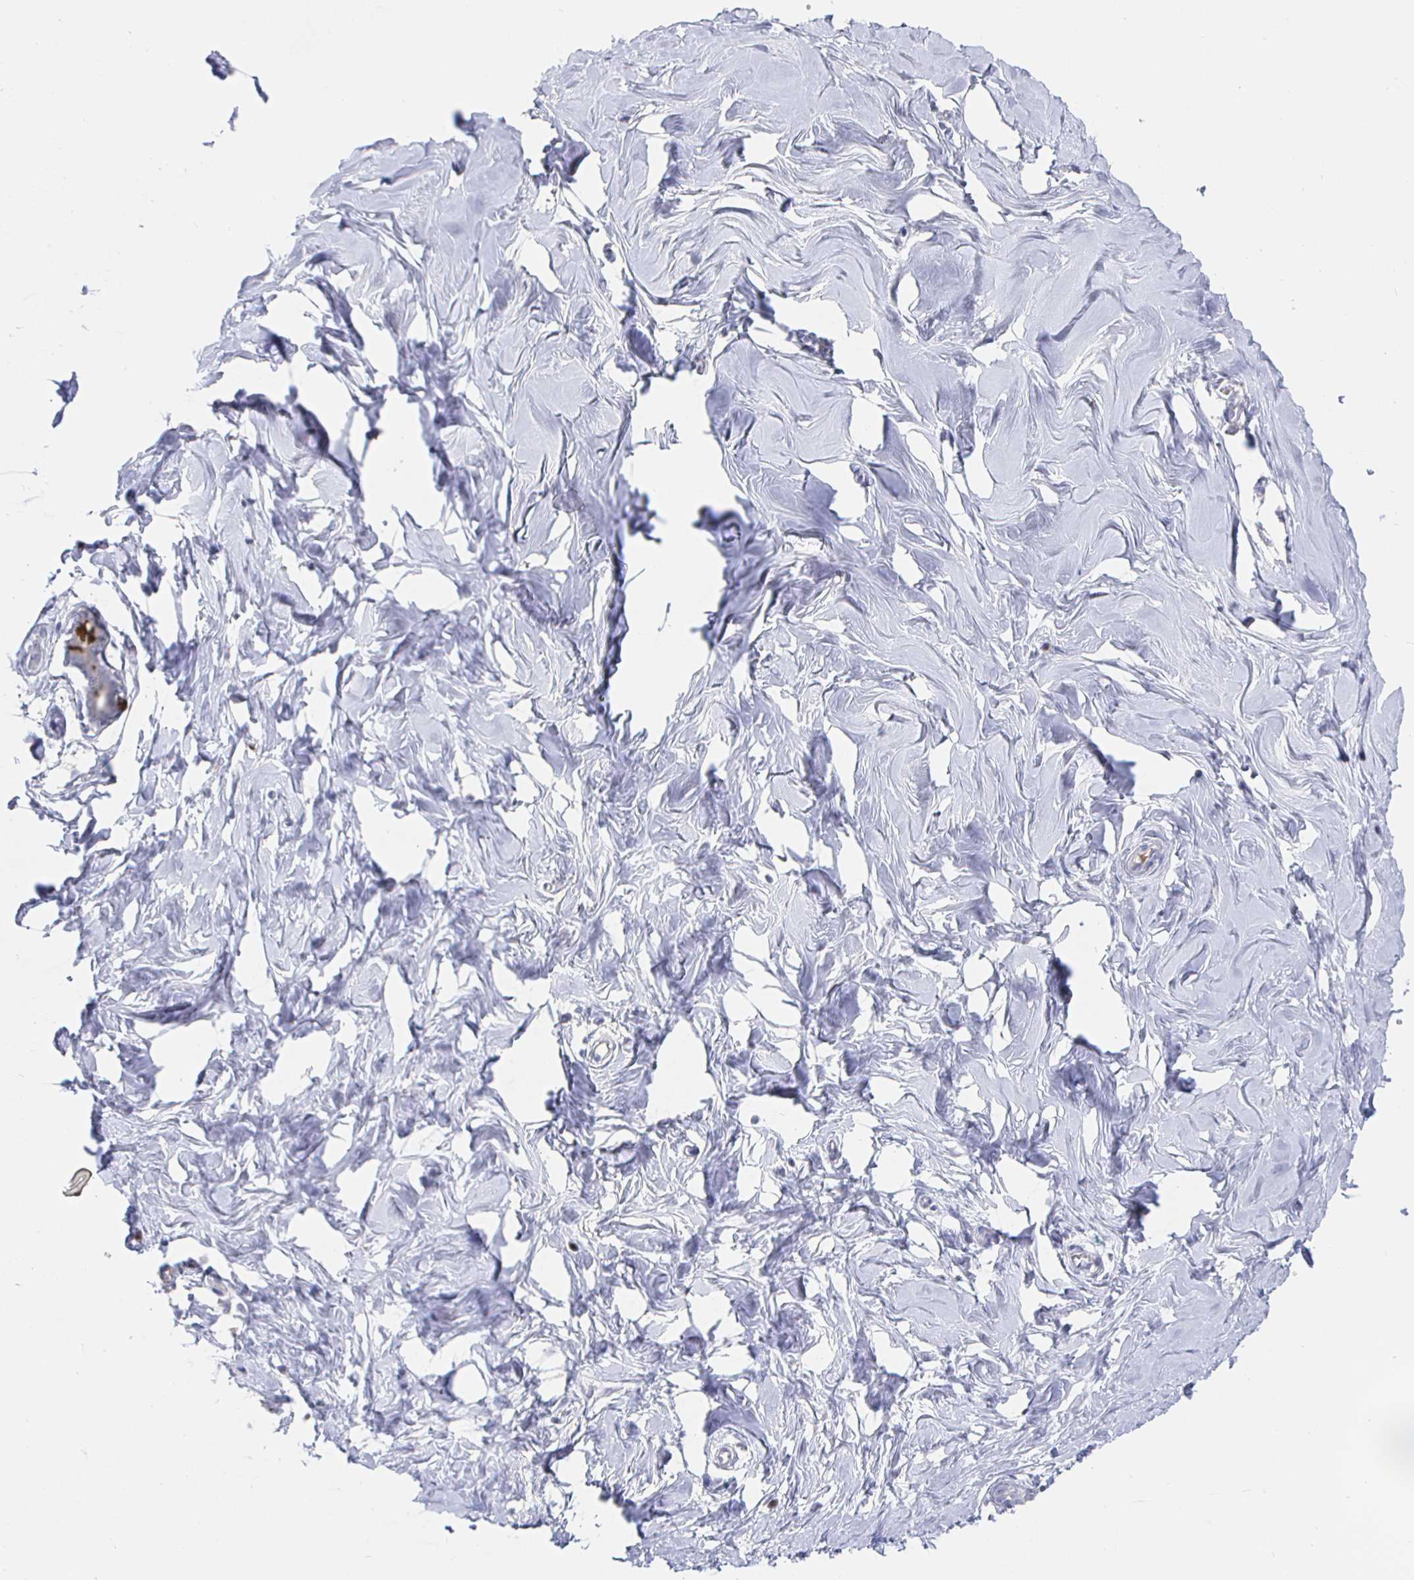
{"staining": {"intensity": "negative", "quantity": "none", "location": "none"}, "tissue": "breast", "cell_type": "Adipocytes", "image_type": "normal", "snomed": [{"axis": "morphology", "description": "Normal tissue, NOS"}, {"axis": "topography", "description": "Breast"}], "caption": "Micrograph shows no protein expression in adipocytes of benign breast.", "gene": "LRRC23", "patient": {"sex": "female", "age": 27}}